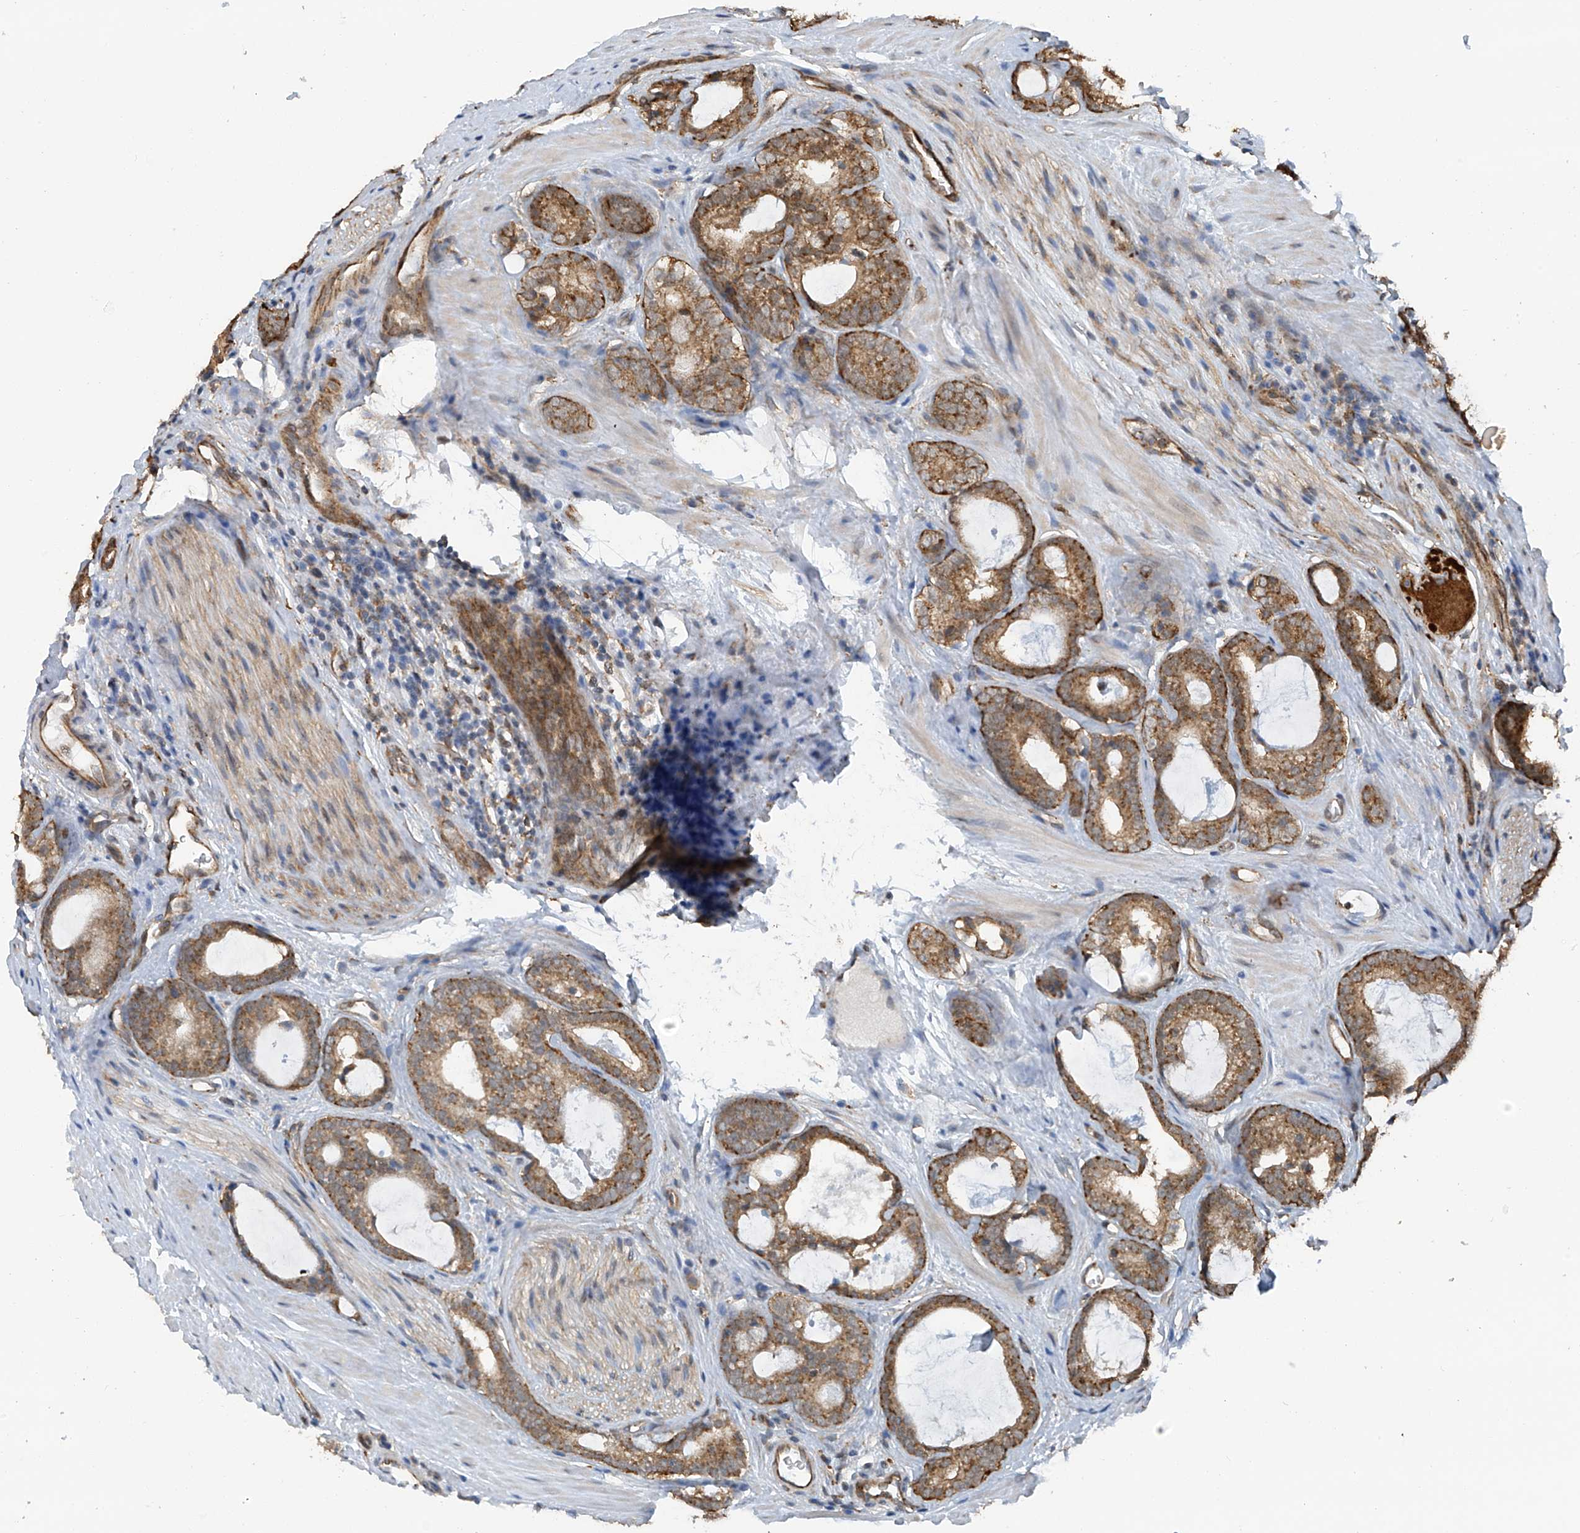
{"staining": {"intensity": "moderate", "quantity": ">75%", "location": "cytoplasmic/membranous"}, "tissue": "prostate cancer", "cell_type": "Tumor cells", "image_type": "cancer", "snomed": [{"axis": "morphology", "description": "Adenocarcinoma, High grade"}, {"axis": "topography", "description": "Prostate"}], "caption": "Prostate cancer (adenocarcinoma (high-grade)) tissue reveals moderate cytoplasmic/membranous staining in approximately >75% of tumor cells", "gene": "ZNF189", "patient": {"sex": "male", "age": 63}}